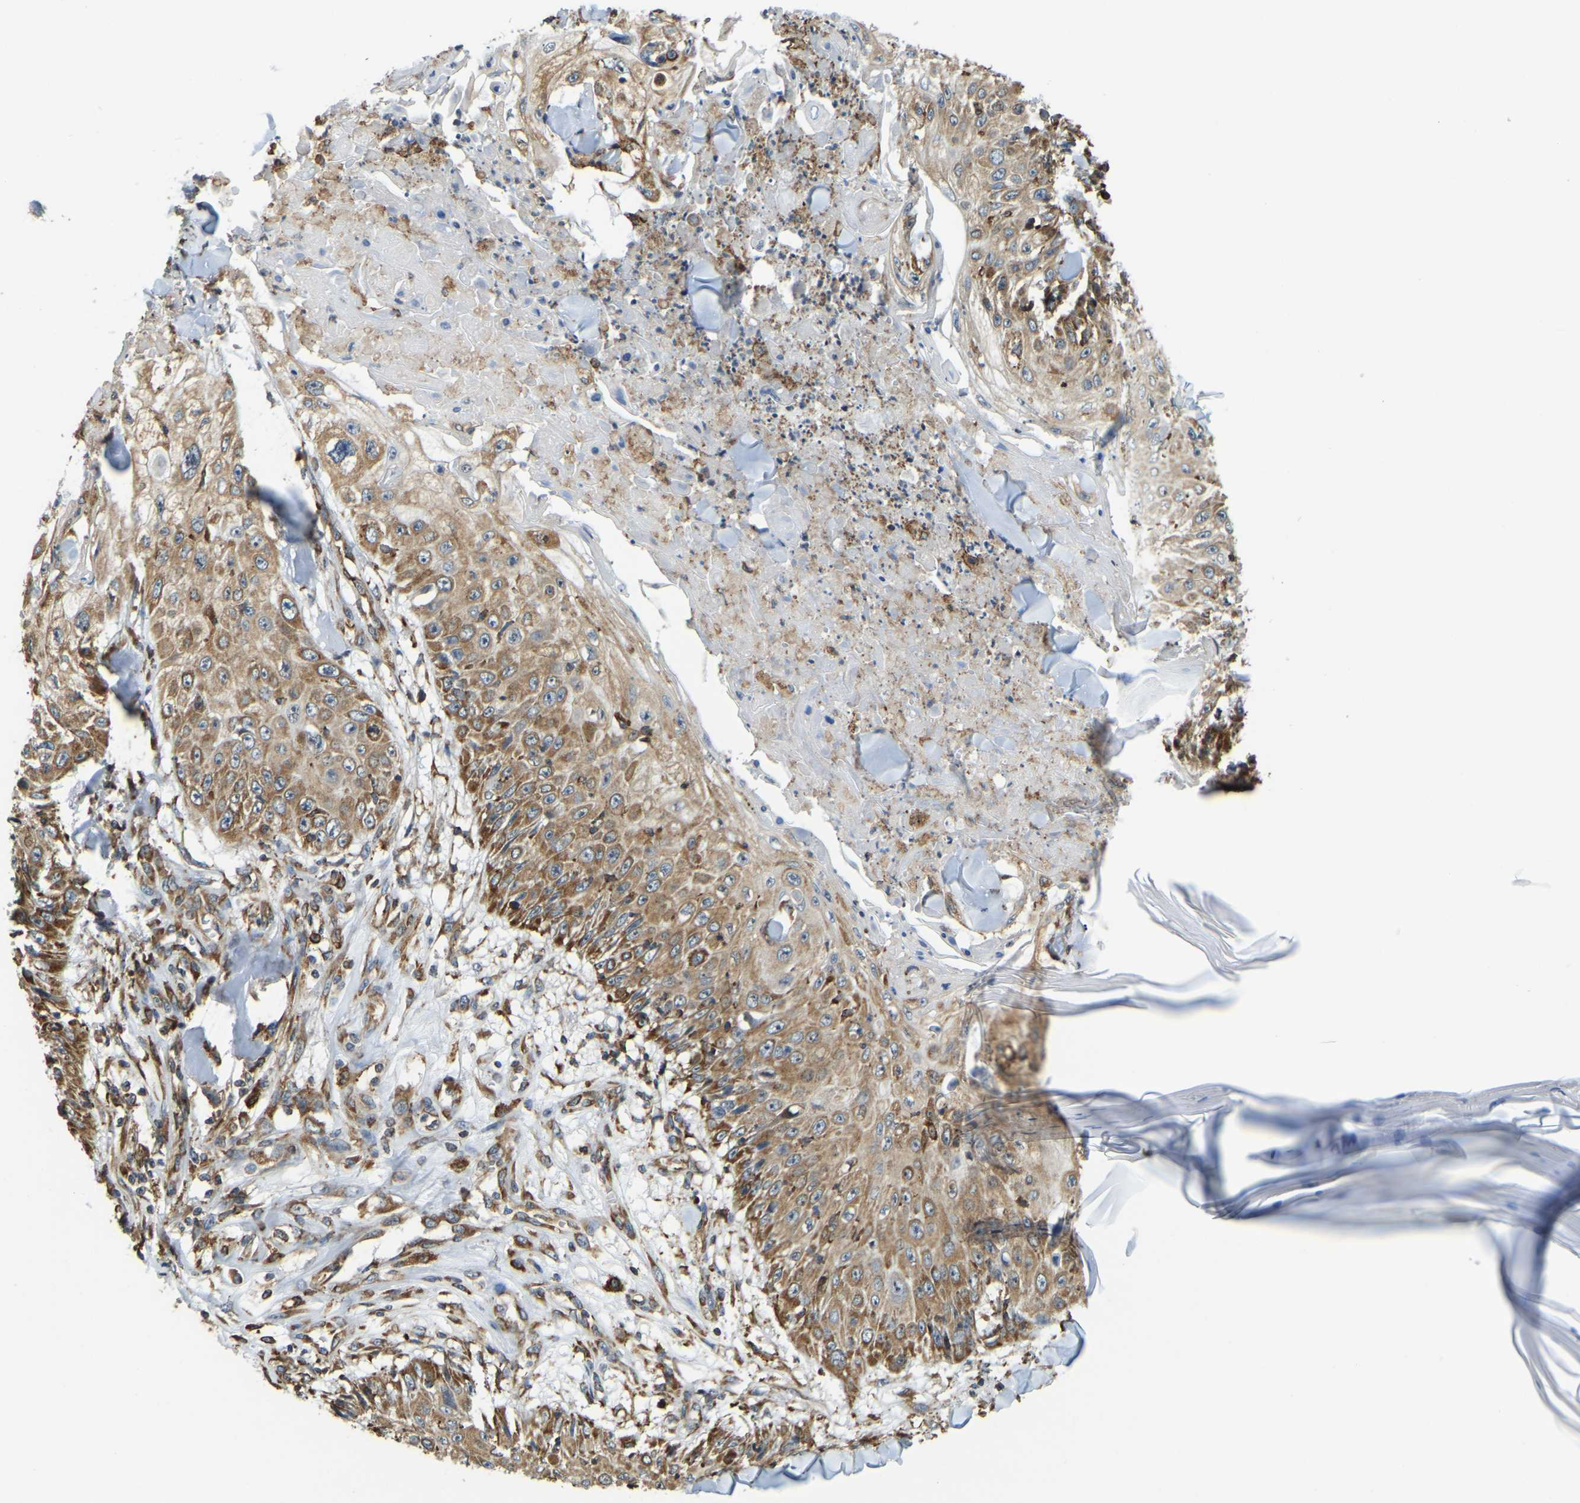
{"staining": {"intensity": "moderate", "quantity": ">75%", "location": "cytoplasmic/membranous"}, "tissue": "skin cancer", "cell_type": "Tumor cells", "image_type": "cancer", "snomed": [{"axis": "morphology", "description": "Squamous cell carcinoma, NOS"}, {"axis": "topography", "description": "Skin"}], "caption": "A brown stain highlights moderate cytoplasmic/membranous positivity of a protein in human skin squamous cell carcinoma tumor cells.", "gene": "RNF115", "patient": {"sex": "male", "age": 86}}